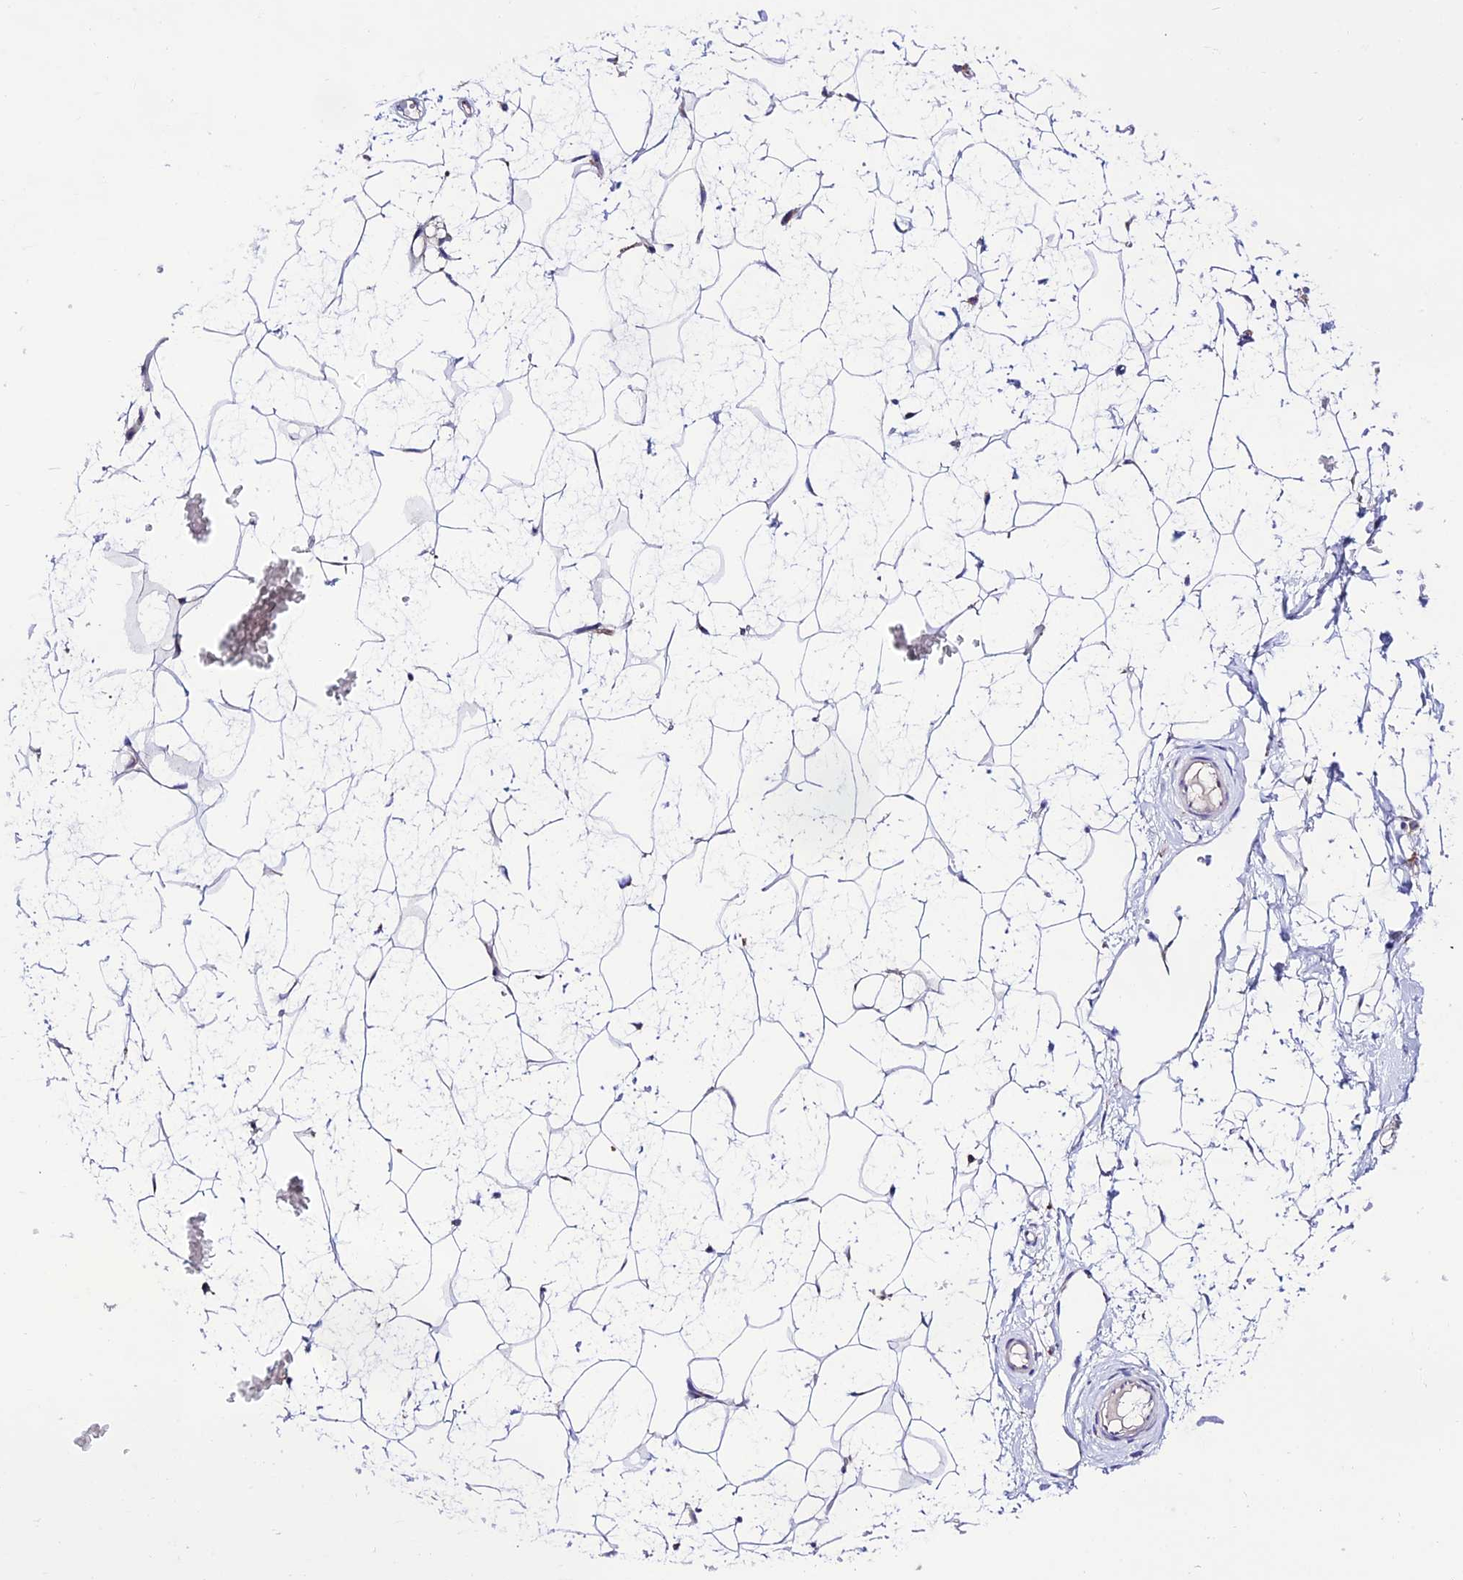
{"staining": {"intensity": "negative", "quantity": "none", "location": "none"}, "tissue": "breast", "cell_type": "Adipocytes", "image_type": "normal", "snomed": [{"axis": "morphology", "description": "Normal tissue, NOS"}, {"axis": "morphology", "description": "Adenoma, NOS"}, {"axis": "topography", "description": "Breast"}], "caption": "Immunohistochemistry photomicrograph of benign breast: breast stained with DAB exhibits no significant protein expression in adipocytes.", "gene": "LACTB2", "patient": {"sex": "female", "age": 23}}